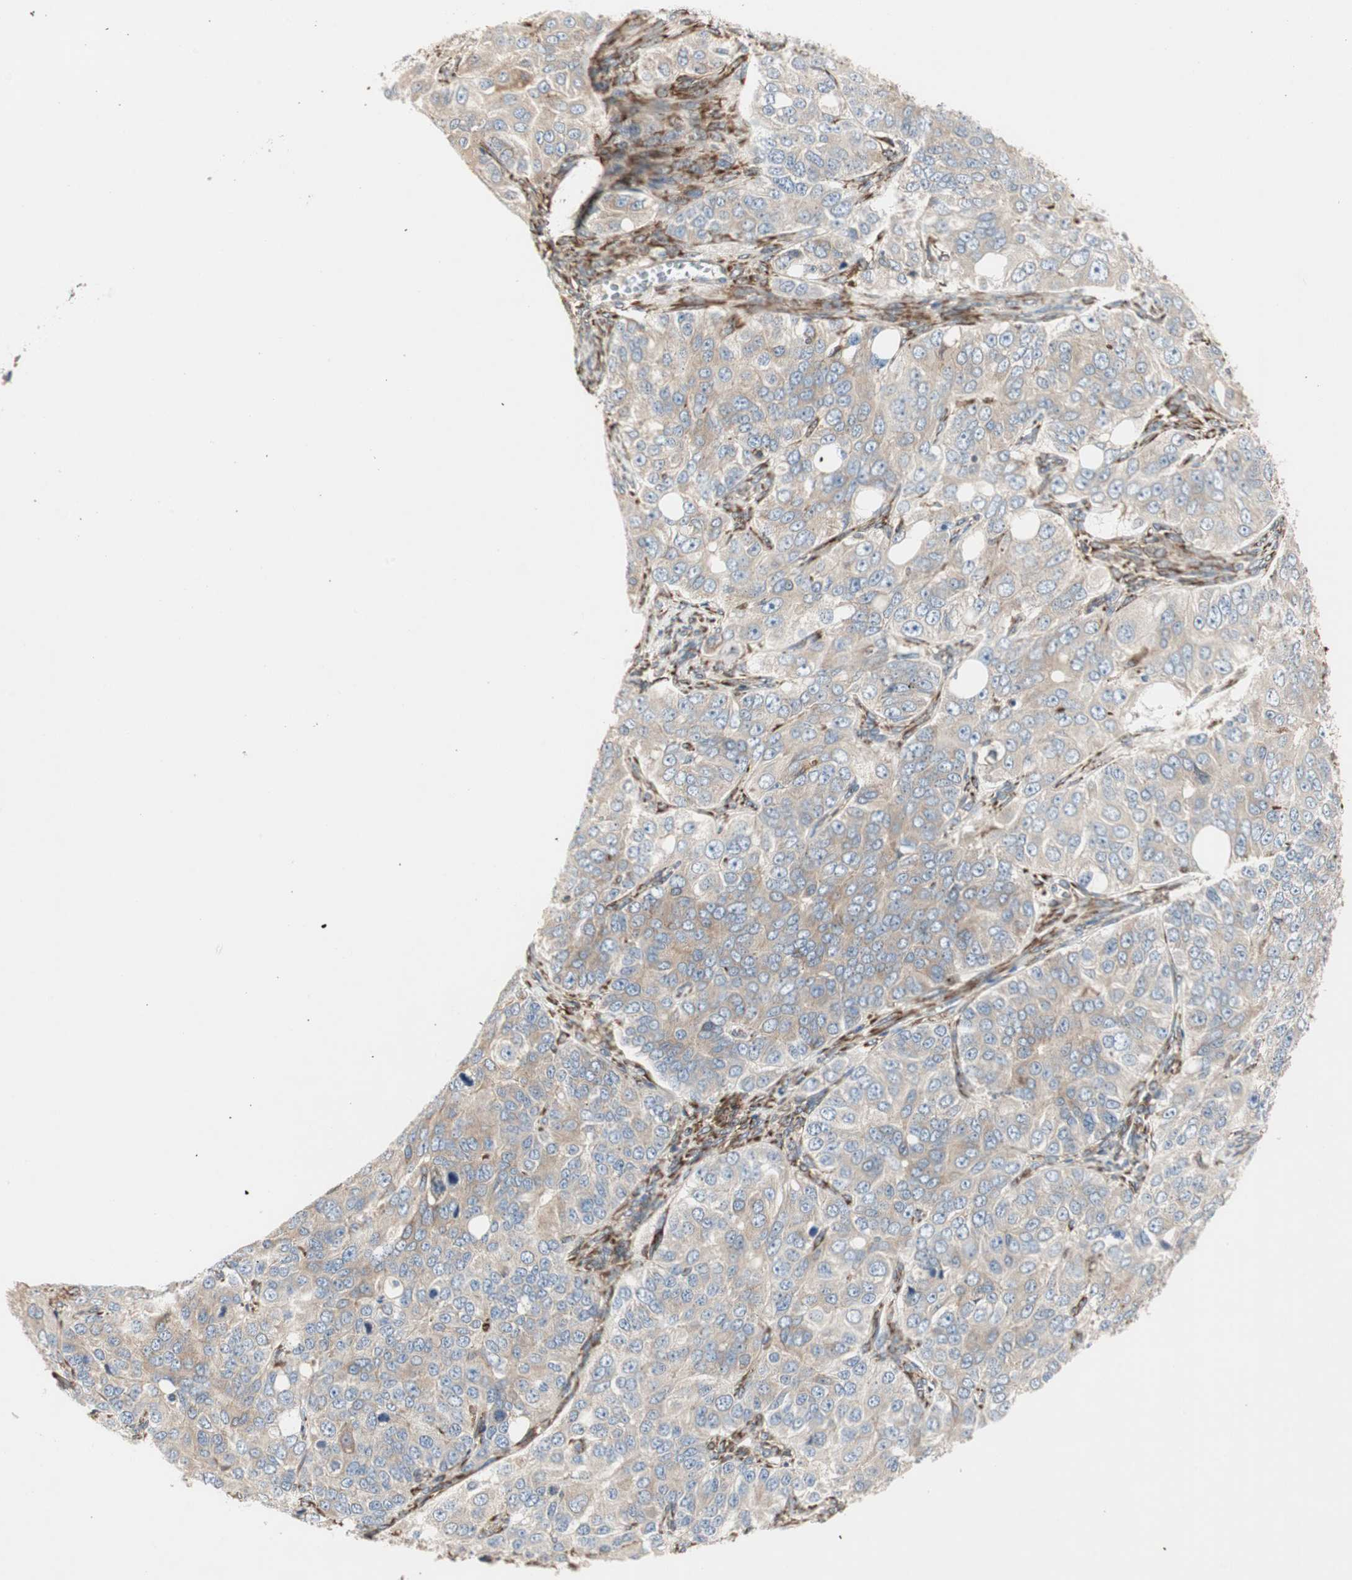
{"staining": {"intensity": "weak", "quantity": ">75%", "location": "cytoplasmic/membranous"}, "tissue": "ovarian cancer", "cell_type": "Tumor cells", "image_type": "cancer", "snomed": [{"axis": "morphology", "description": "Carcinoma, endometroid"}, {"axis": "topography", "description": "Ovary"}], "caption": "Immunohistochemistry photomicrograph of neoplastic tissue: human ovarian cancer (endometroid carcinoma) stained using immunohistochemistry shows low levels of weak protein expression localized specifically in the cytoplasmic/membranous of tumor cells, appearing as a cytoplasmic/membranous brown color.", "gene": "H6PD", "patient": {"sex": "female", "age": 51}}